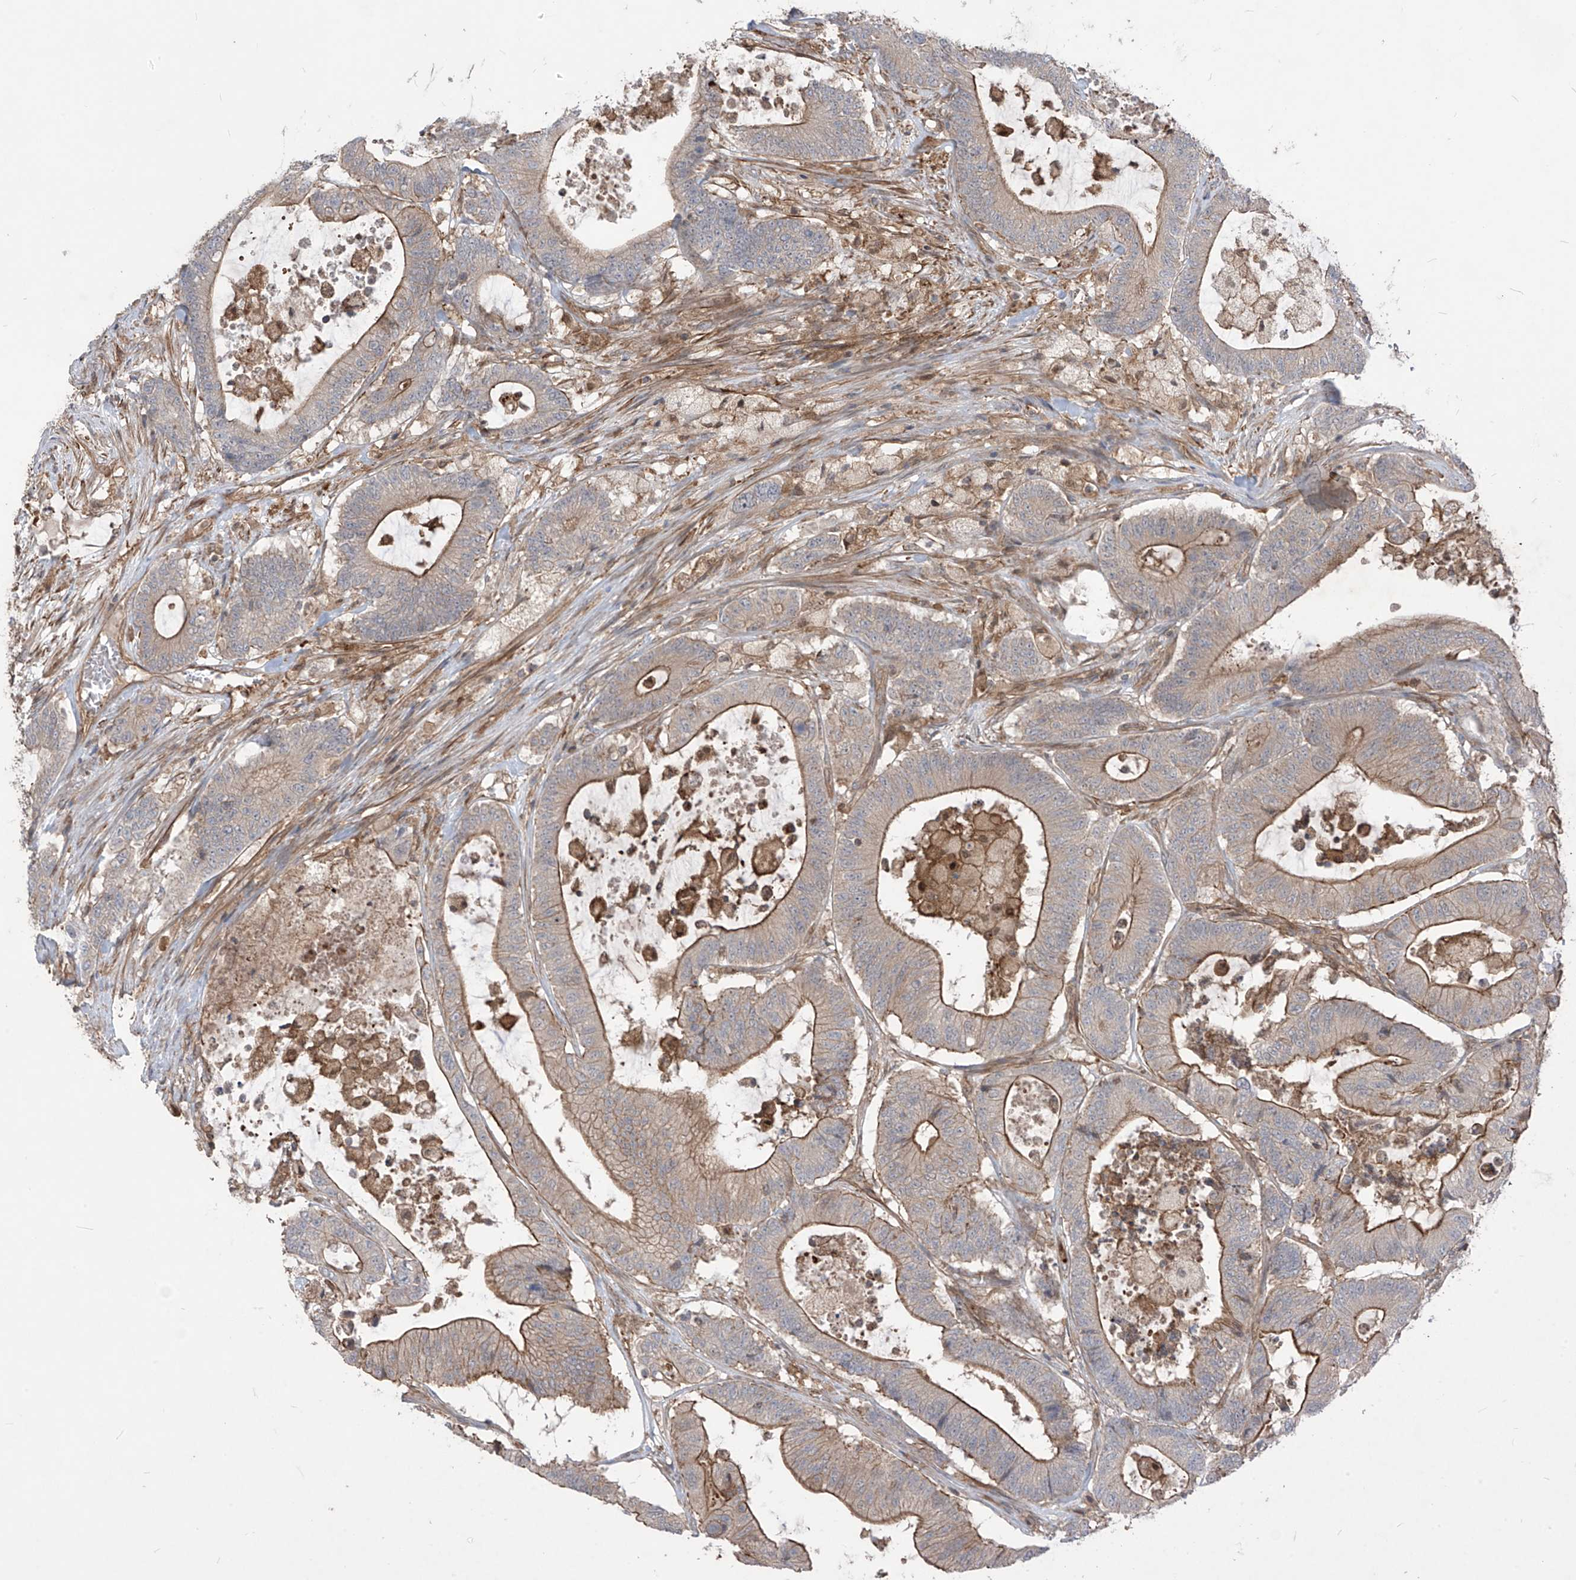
{"staining": {"intensity": "moderate", "quantity": "25%-75%", "location": "cytoplasmic/membranous"}, "tissue": "colorectal cancer", "cell_type": "Tumor cells", "image_type": "cancer", "snomed": [{"axis": "morphology", "description": "Adenocarcinoma, NOS"}, {"axis": "topography", "description": "Colon"}], "caption": "A brown stain shows moderate cytoplasmic/membranous expression of a protein in human adenocarcinoma (colorectal) tumor cells. The protein of interest is stained brown, and the nuclei are stained in blue (DAB IHC with brightfield microscopy, high magnification).", "gene": "TRMU", "patient": {"sex": "female", "age": 84}}